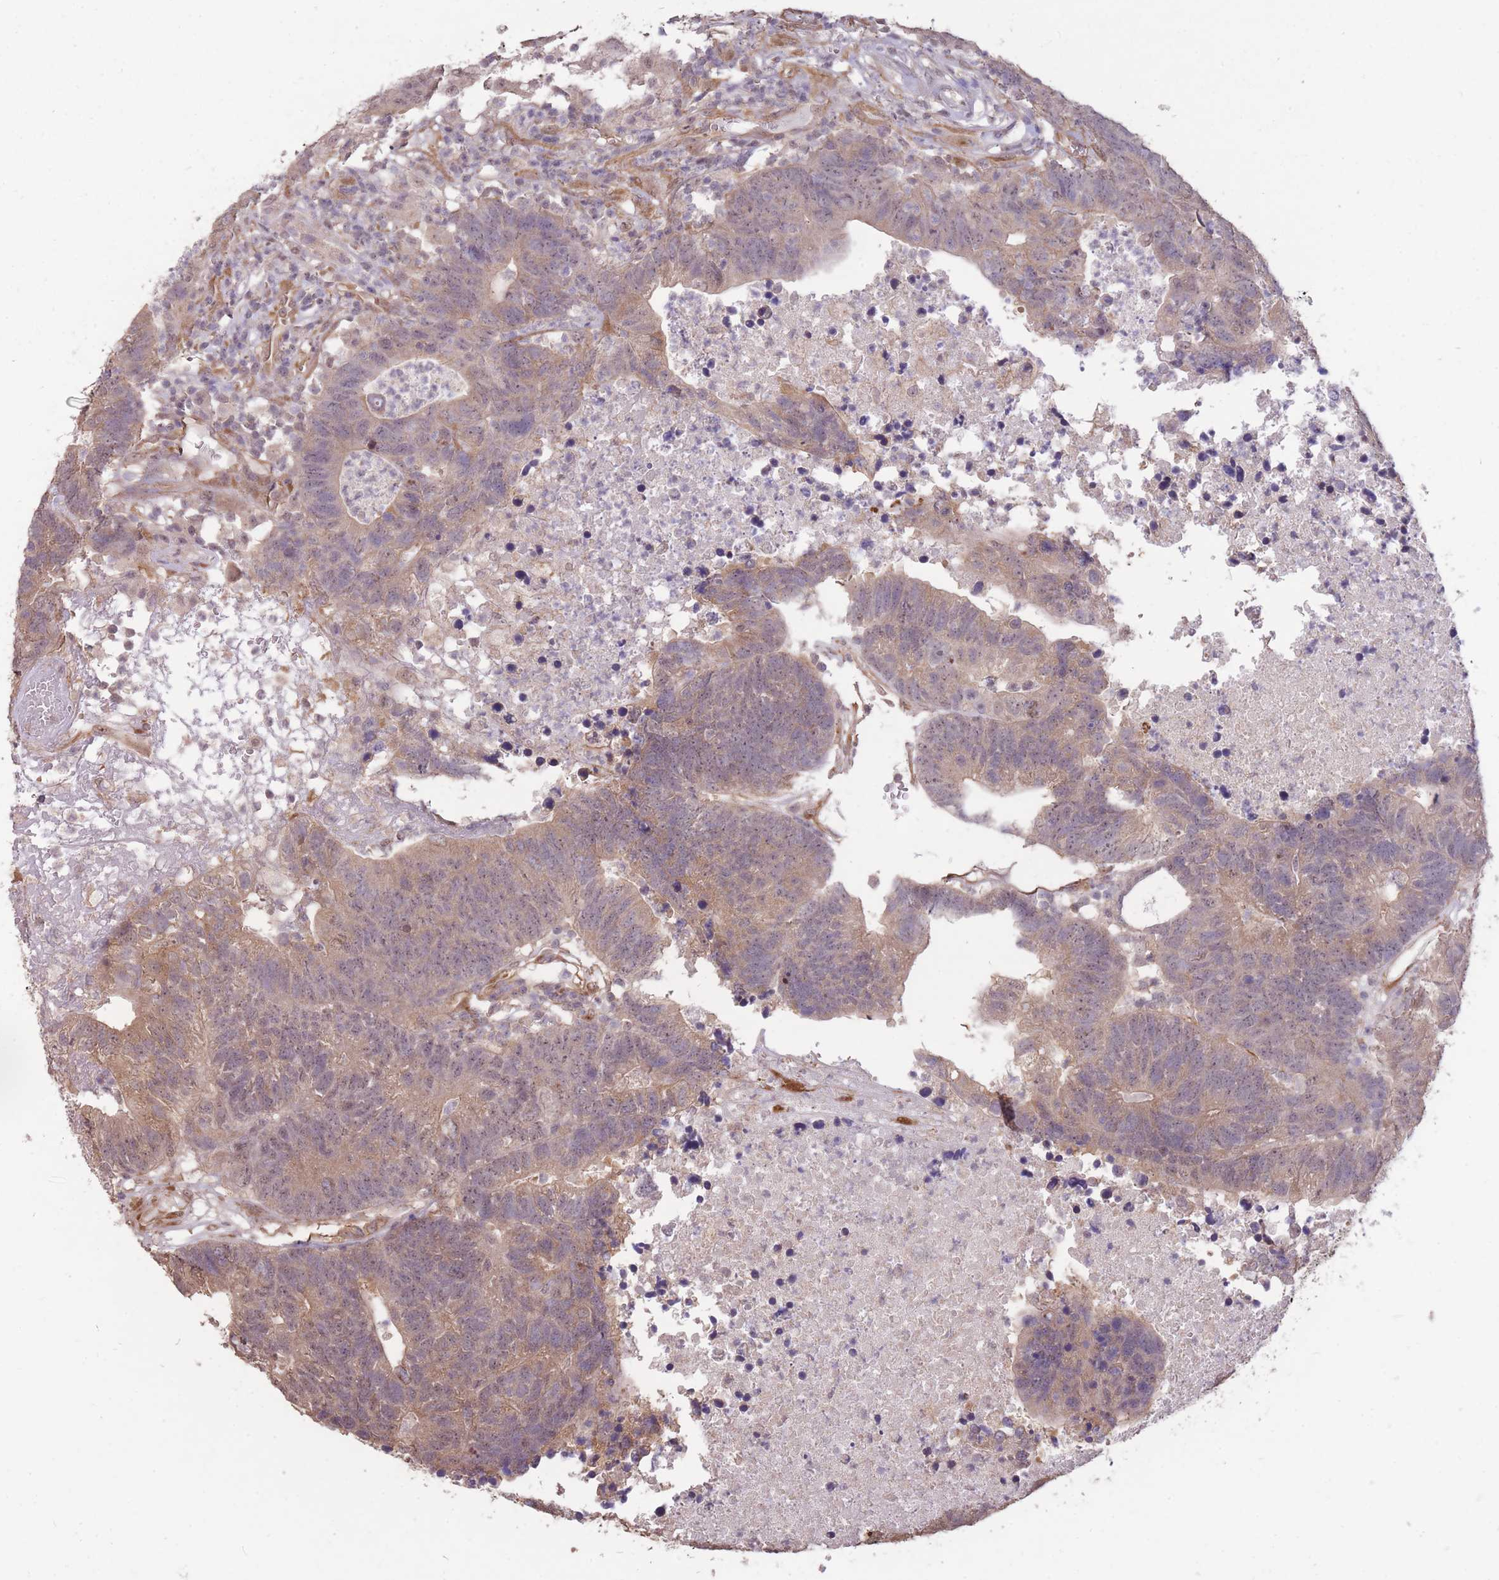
{"staining": {"intensity": "weak", "quantity": ">75%", "location": "cytoplasmic/membranous"}, "tissue": "colorectal cancer", "cell_type": "Tumor cells", "image_type": "cancer", "snomed": [{"axis": "morphology", "description": "Adenocarcinoma, NOS"}, {"axis": "topography", "description": "Colon"}], "caption": "An image of human colorectal cancer (adenocarcinoma) stained for a protein shows weak cytoplasmic/membranous brown staining in tumor cells.", "gene": "DYNC1LI2", "patient": {"sex": "female", "age": 48}}